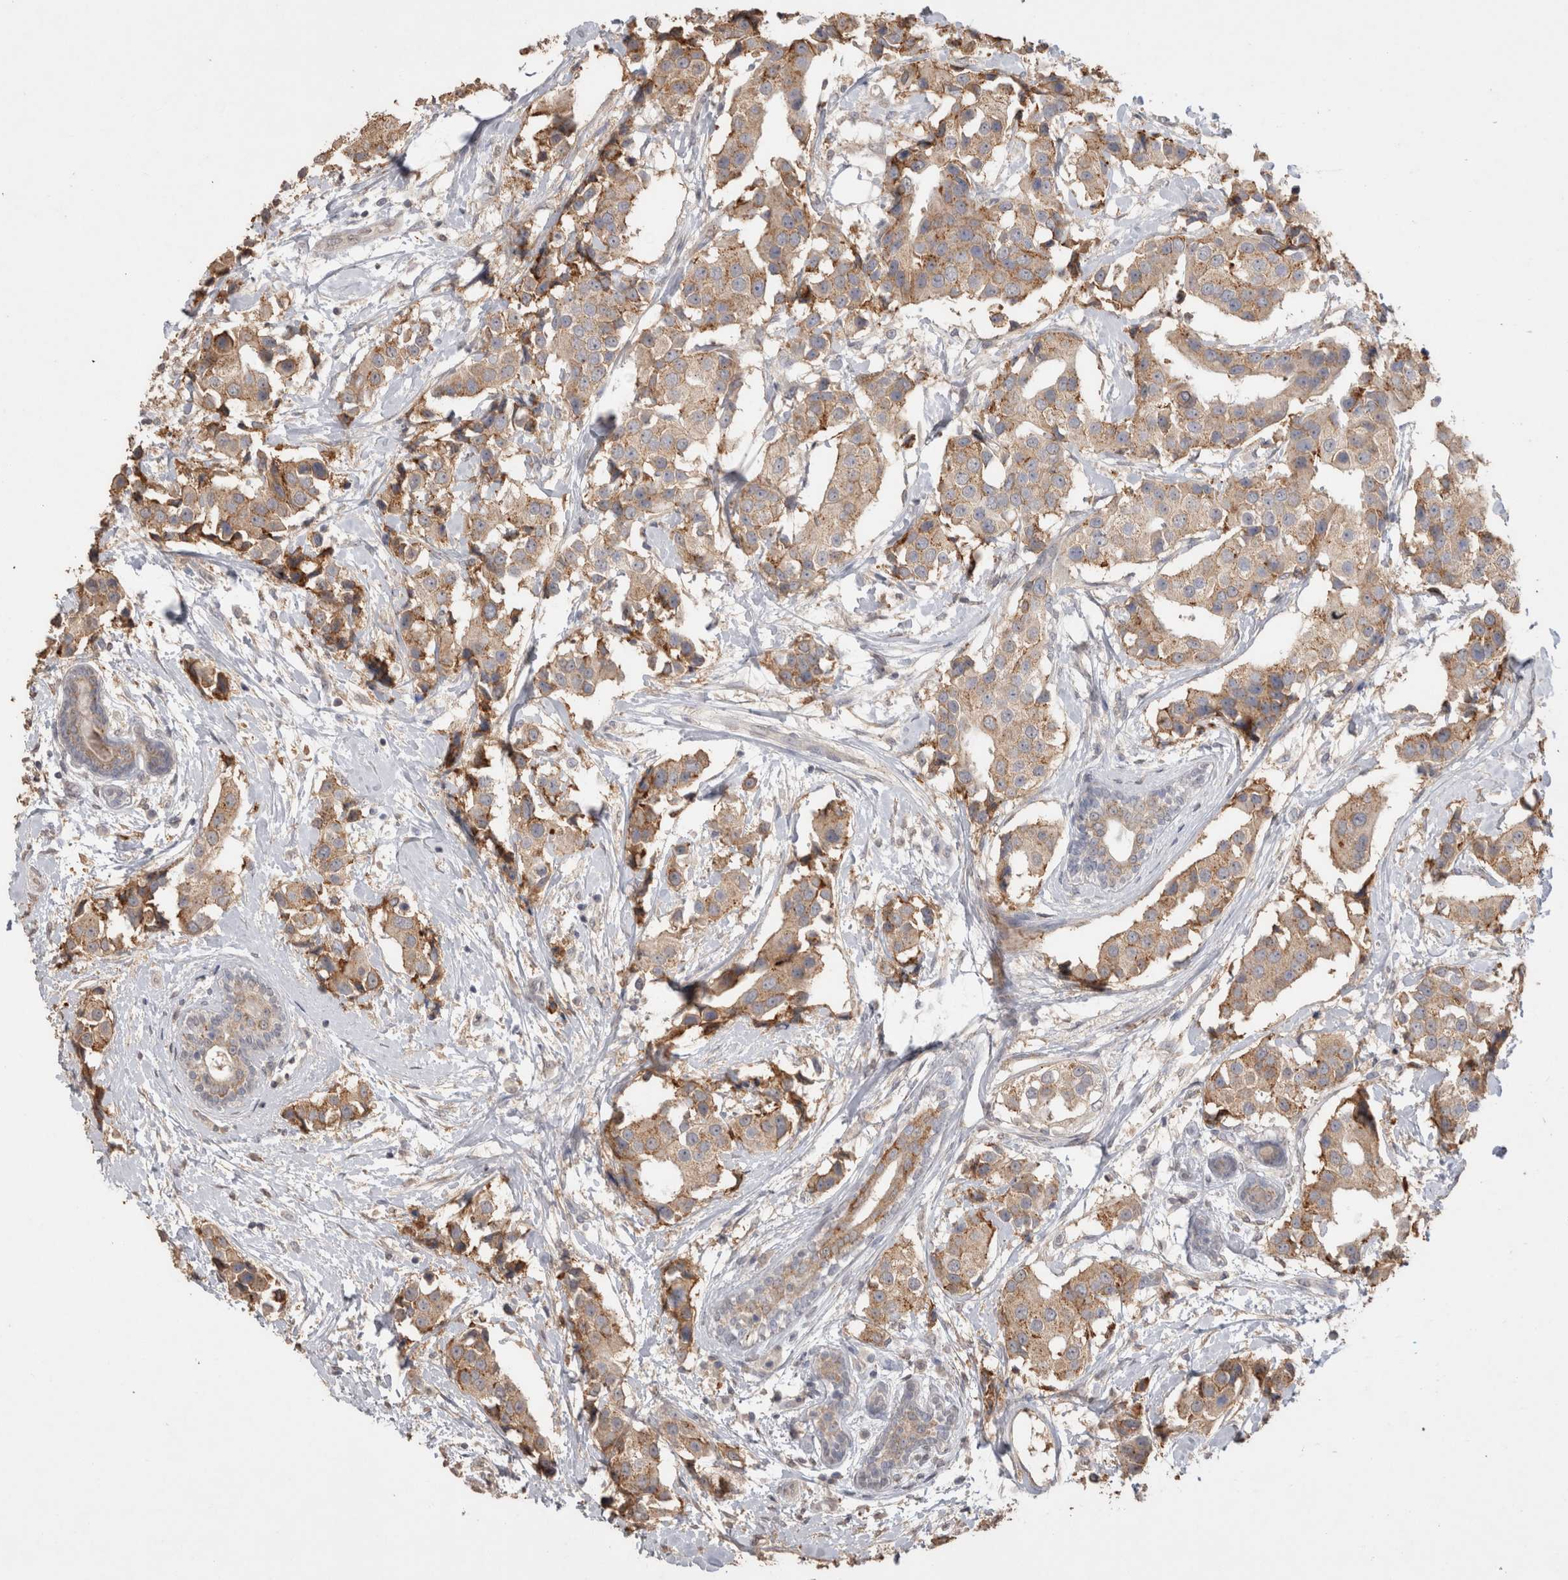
{"staining": {"intensity": "weak", "quantity": ">75%", "location": "cytoplasmic/membranous"}, "tissue": "breast cancer", "cell_type": "Tumor cells", "image_type": "cancer", "snomed": [{"axis": "morphology", "description": "Normal tissue, NOS"}, {"axis": "morphology", "description": "Duct carcinoma"}, {"axis": "topography", "description": "Breast"}], "caption": "A brown stain shows weak cytoplasmic/membranous staining of a protein in breast cancer (infiltrating ductal carcinoma) tumor cells.", "gene": "NAALADL2", "patient": {"sex": "female", "age": 39}}